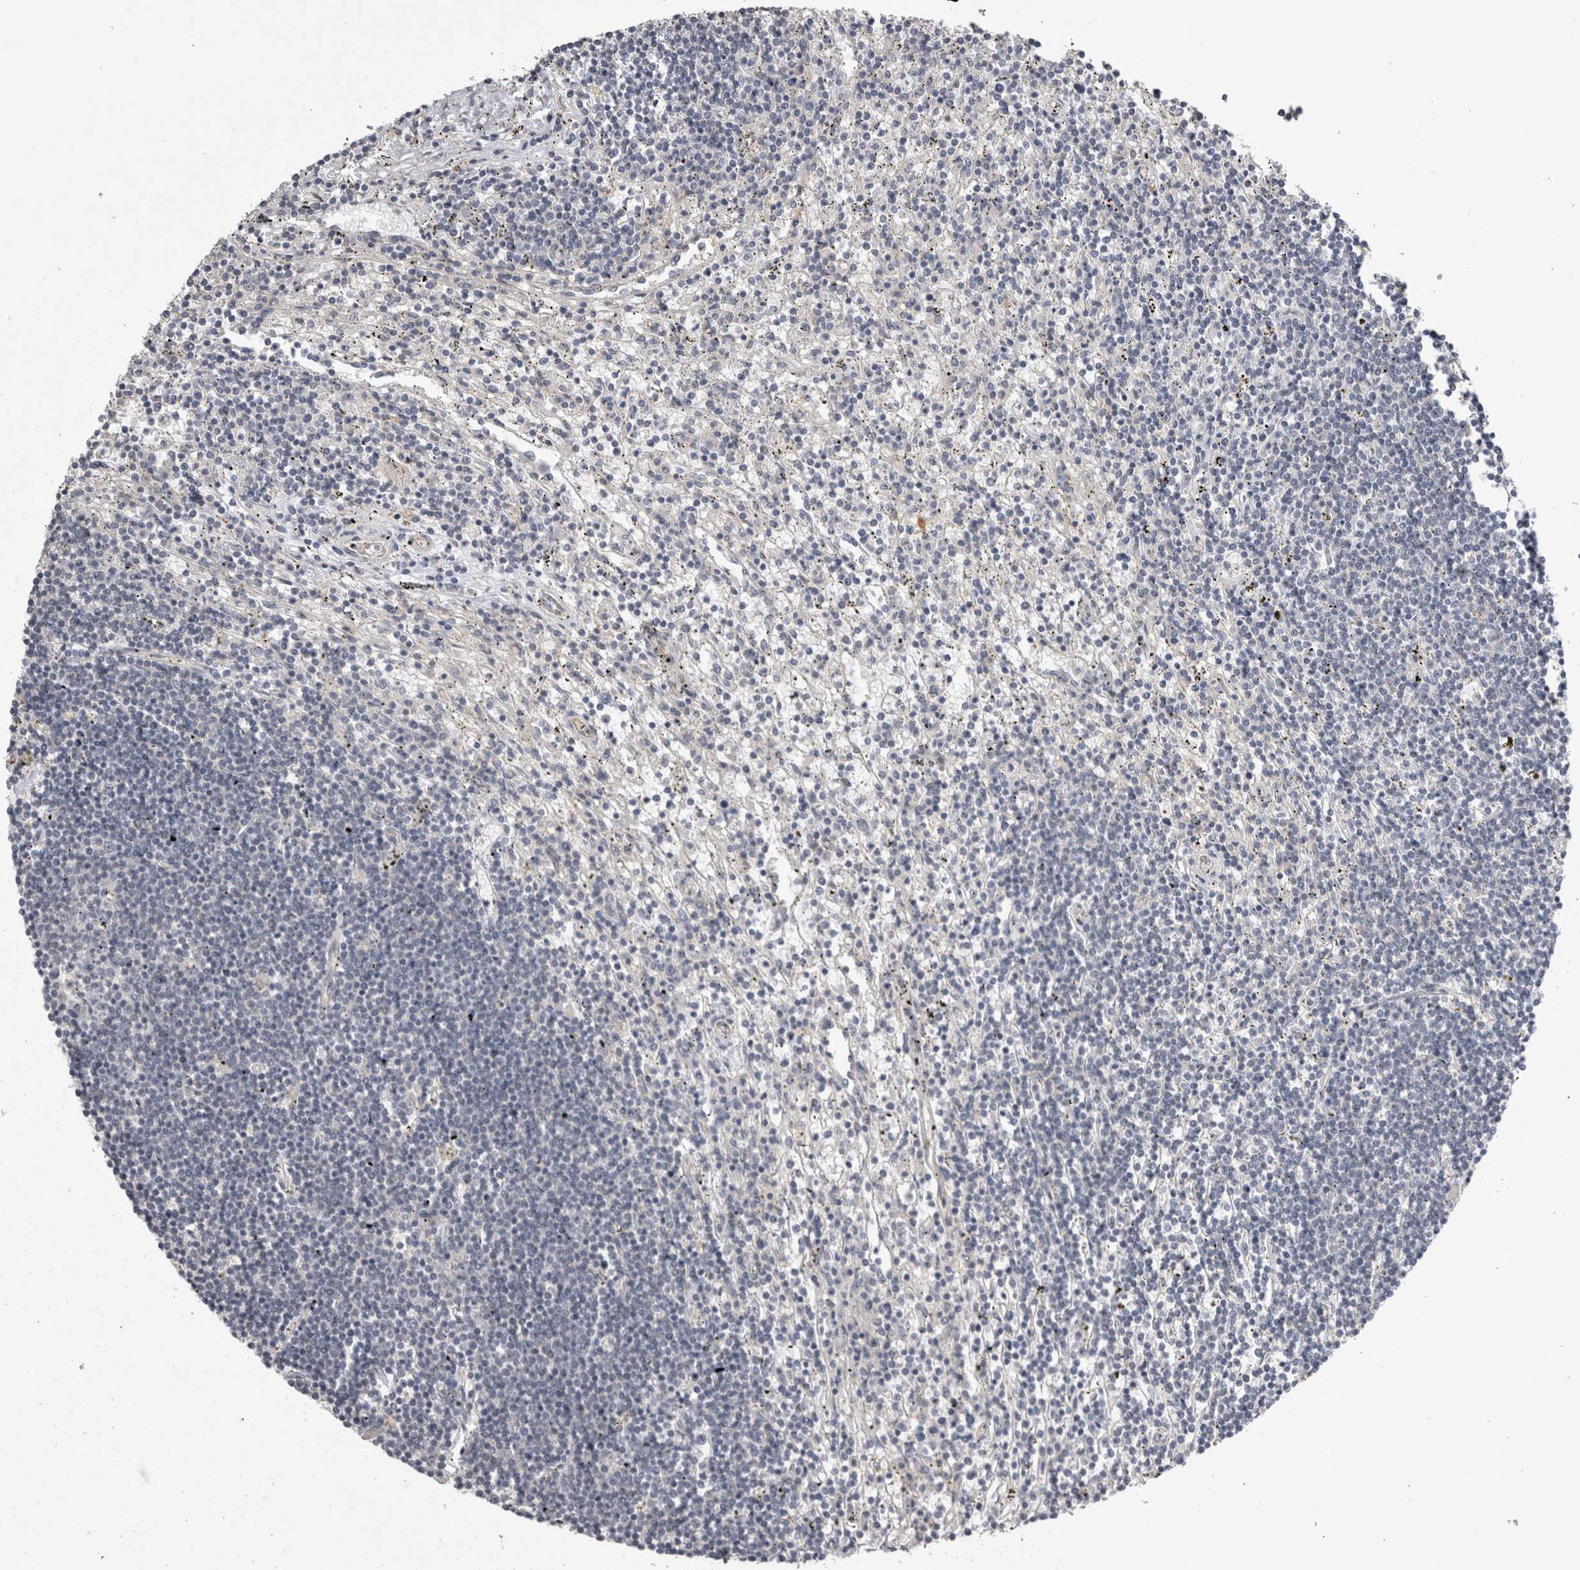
{"staining": {"intensity": "negative", "quantity": "none", "location": "none"}, "tissue": "lymphoma", "cell_type": "Tumor cells", "image_type": "cancer", "snomed": [{"axis": "morphology", "description": "Malignant lymphoma, non-Hodgkin's type, Low grade"}, {"axis": "topography", "description": "Spleen"}], "caption": "IHC of lymphoma demonstrates no positivity in tumor cells.", "gene": "CTBS", "patient": {"sex": "male", "age": 76}}